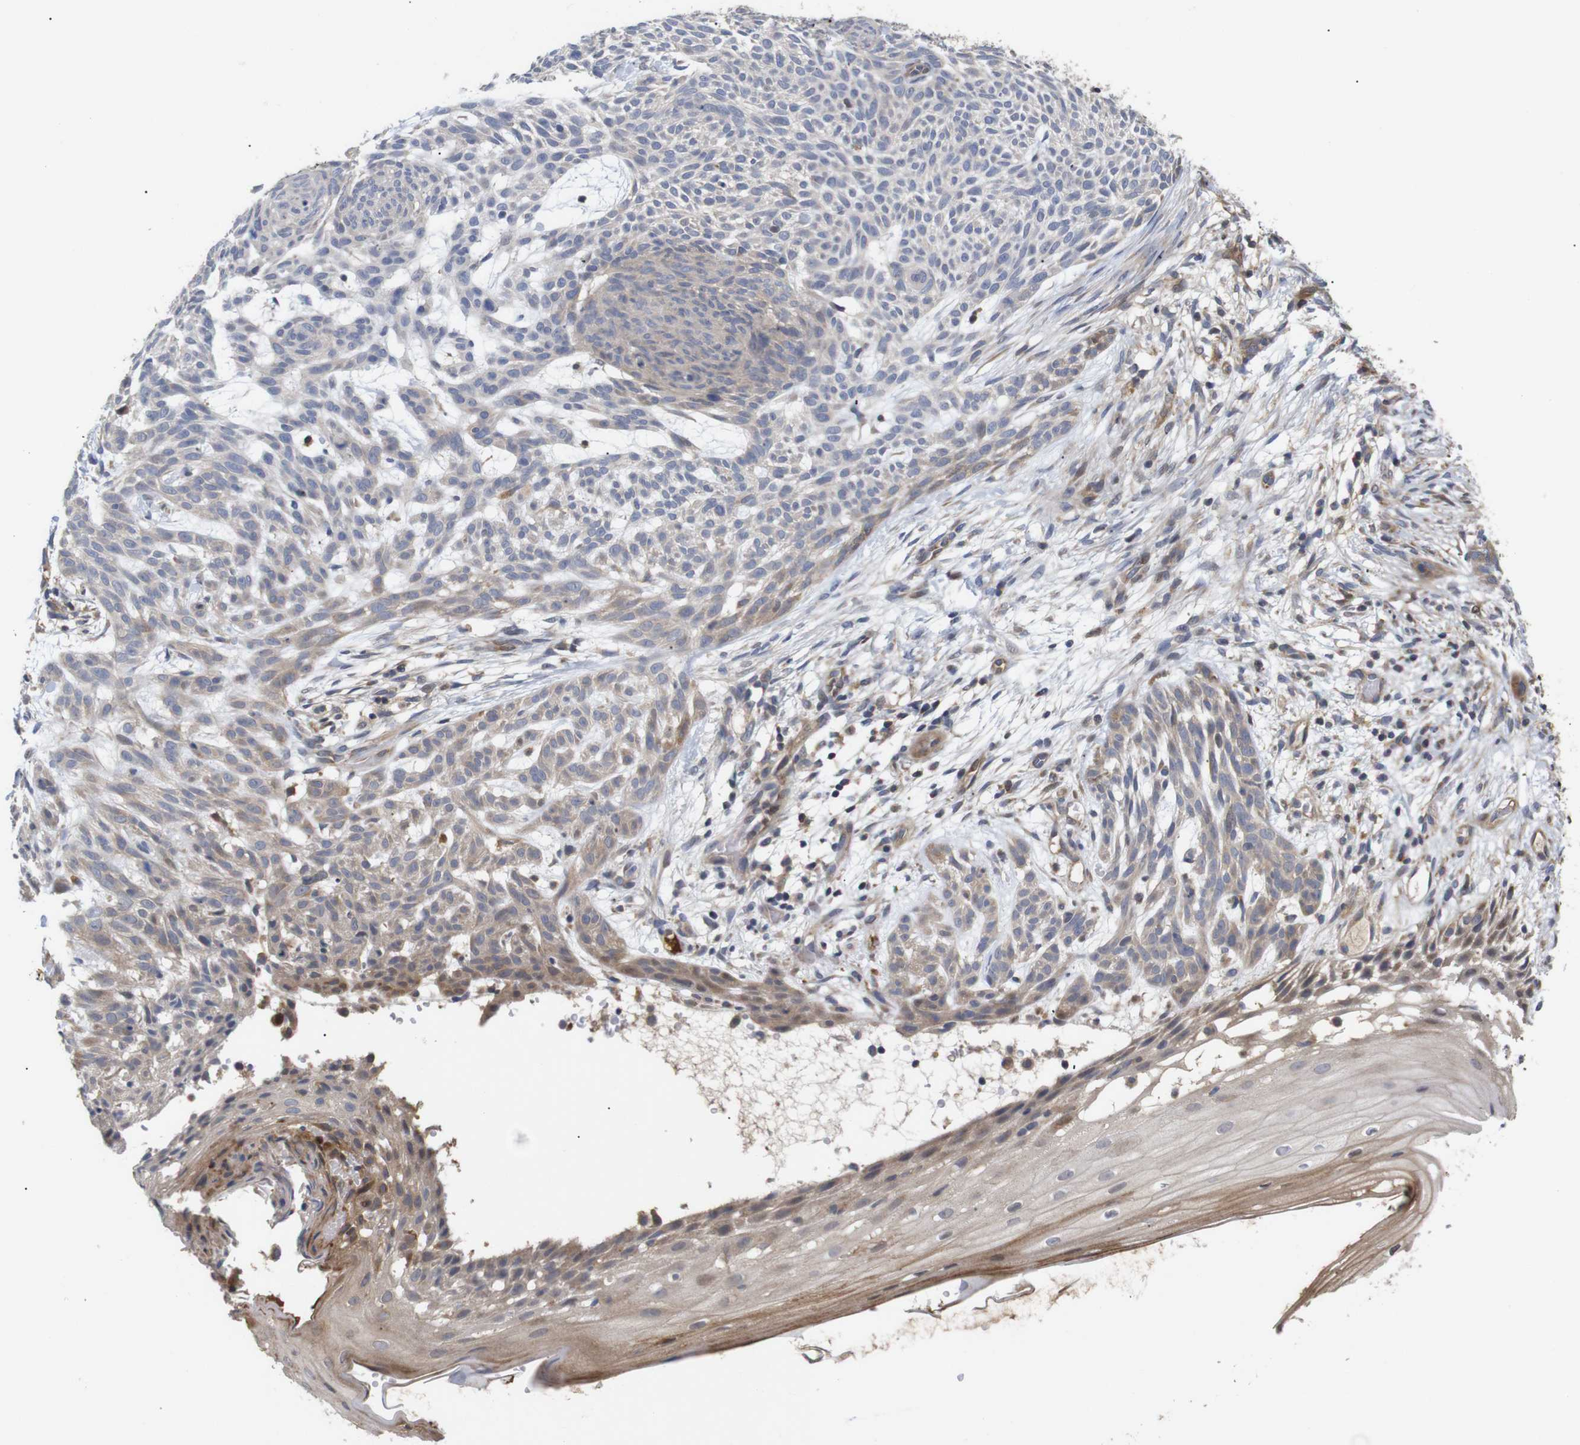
{"staining": {"intensity": "weak", "quantity": "<25%", "location": "cytoplasmic/membranous"}, "tissue": "skin cancer", "cell_type": "Tumor cells", "image_type": "cancer", "snomed": [{"axis": "morphology", "description": "Basal cell carcinoma"}, {"axis": "topography", "description": "Skin"}], "caption": "This is an IHC histopathology image of skin basal cell carcinoma. There is no expression in tumor cells.", "gene": "SPRY3", "patient": {"sex": "female", "age": 59}}